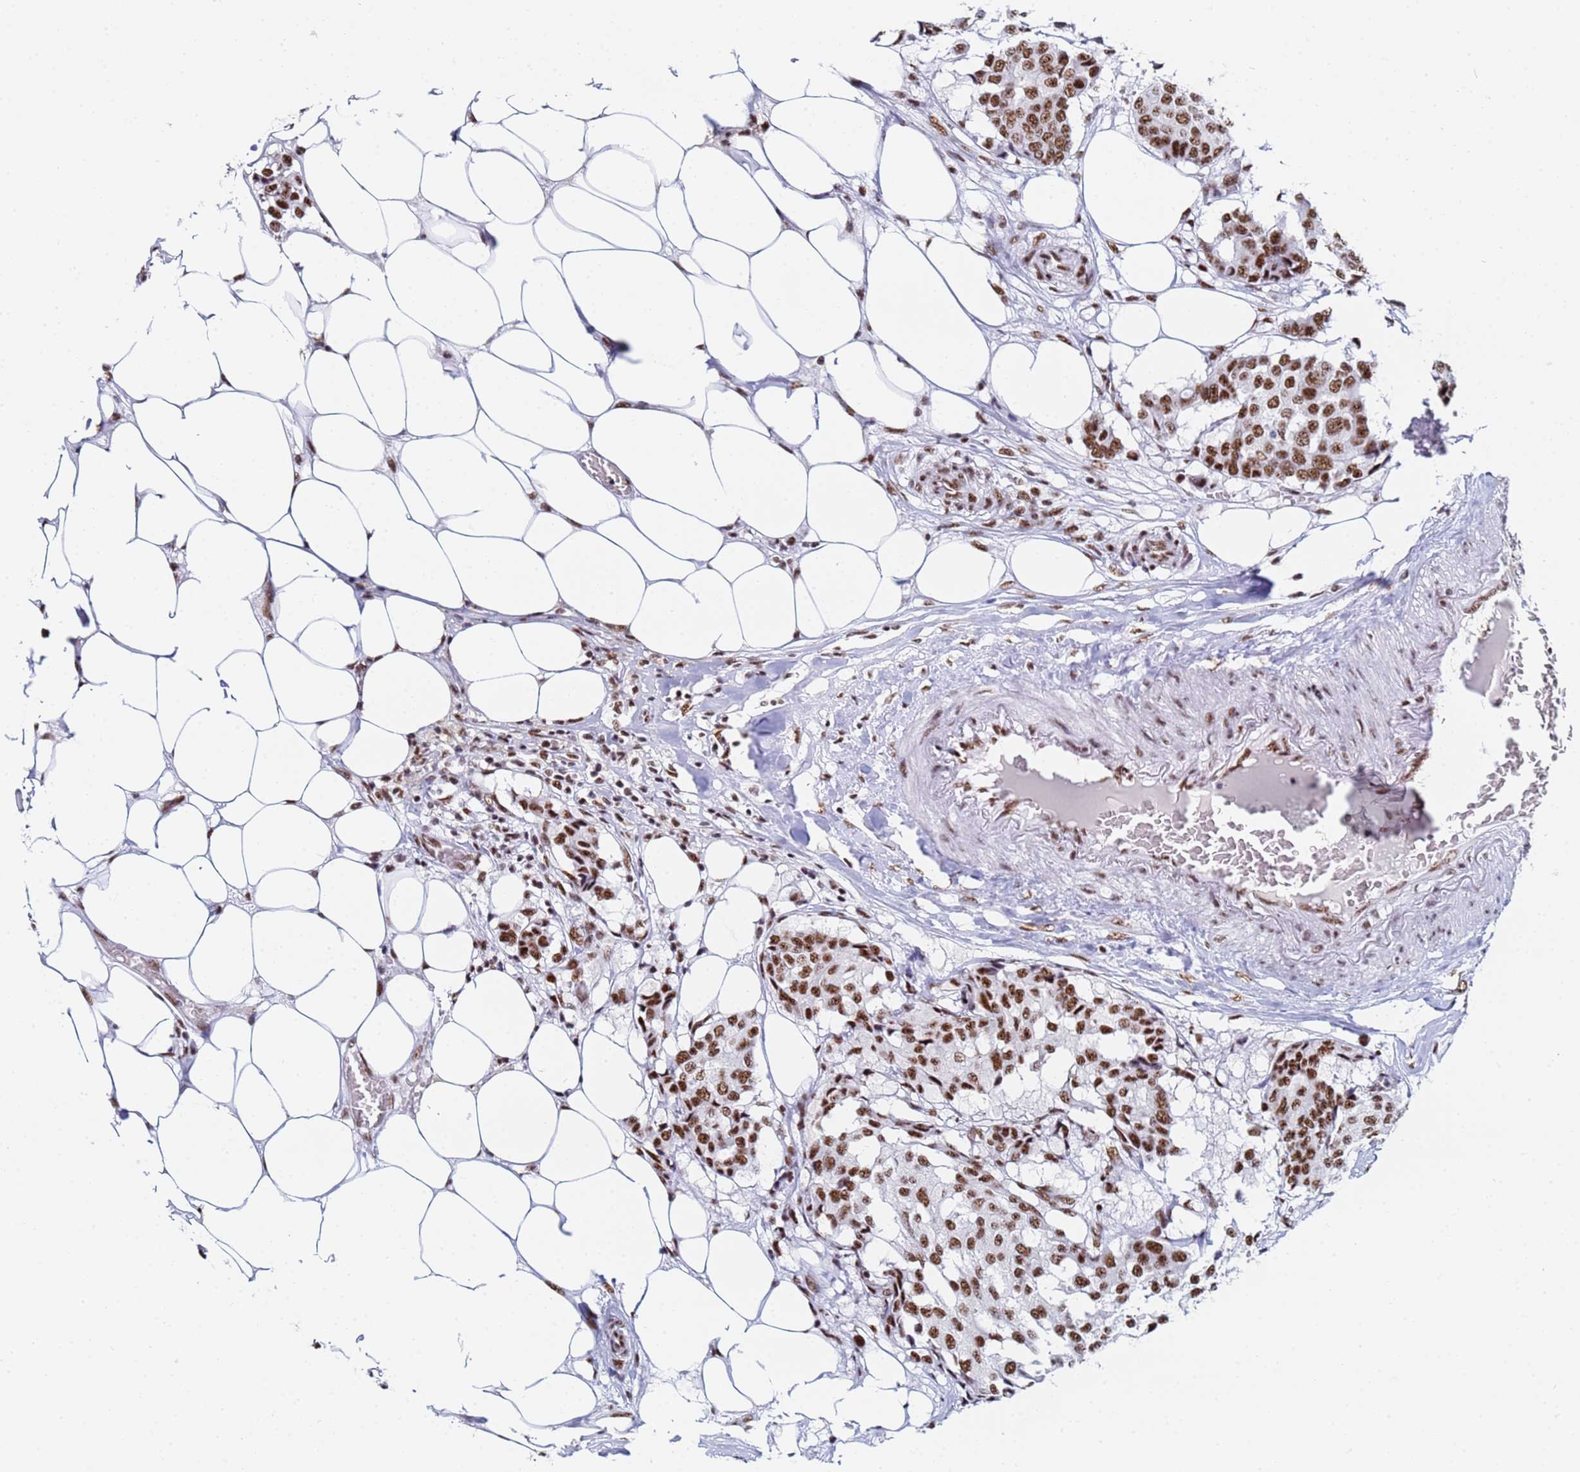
{"staining": {"intensity": "moderate", "quantity": ">75%", "location": "nuclear"}, "tissue": "breast cancer", "cell_type": "Tumor cells", "image_type": "cancer", "snomed": [{"axis": "morphology", "description": "Duct carcinoma"}, {"axis": "topography", "description": "Breast"}], "caption": "The photomicrograph shows a brown stain indicating the presence of a protein in the nuclear of tumor cells in breast cancer.", "gene": "SNRPA1", "patient": {"sex": "female", "age": 75}}